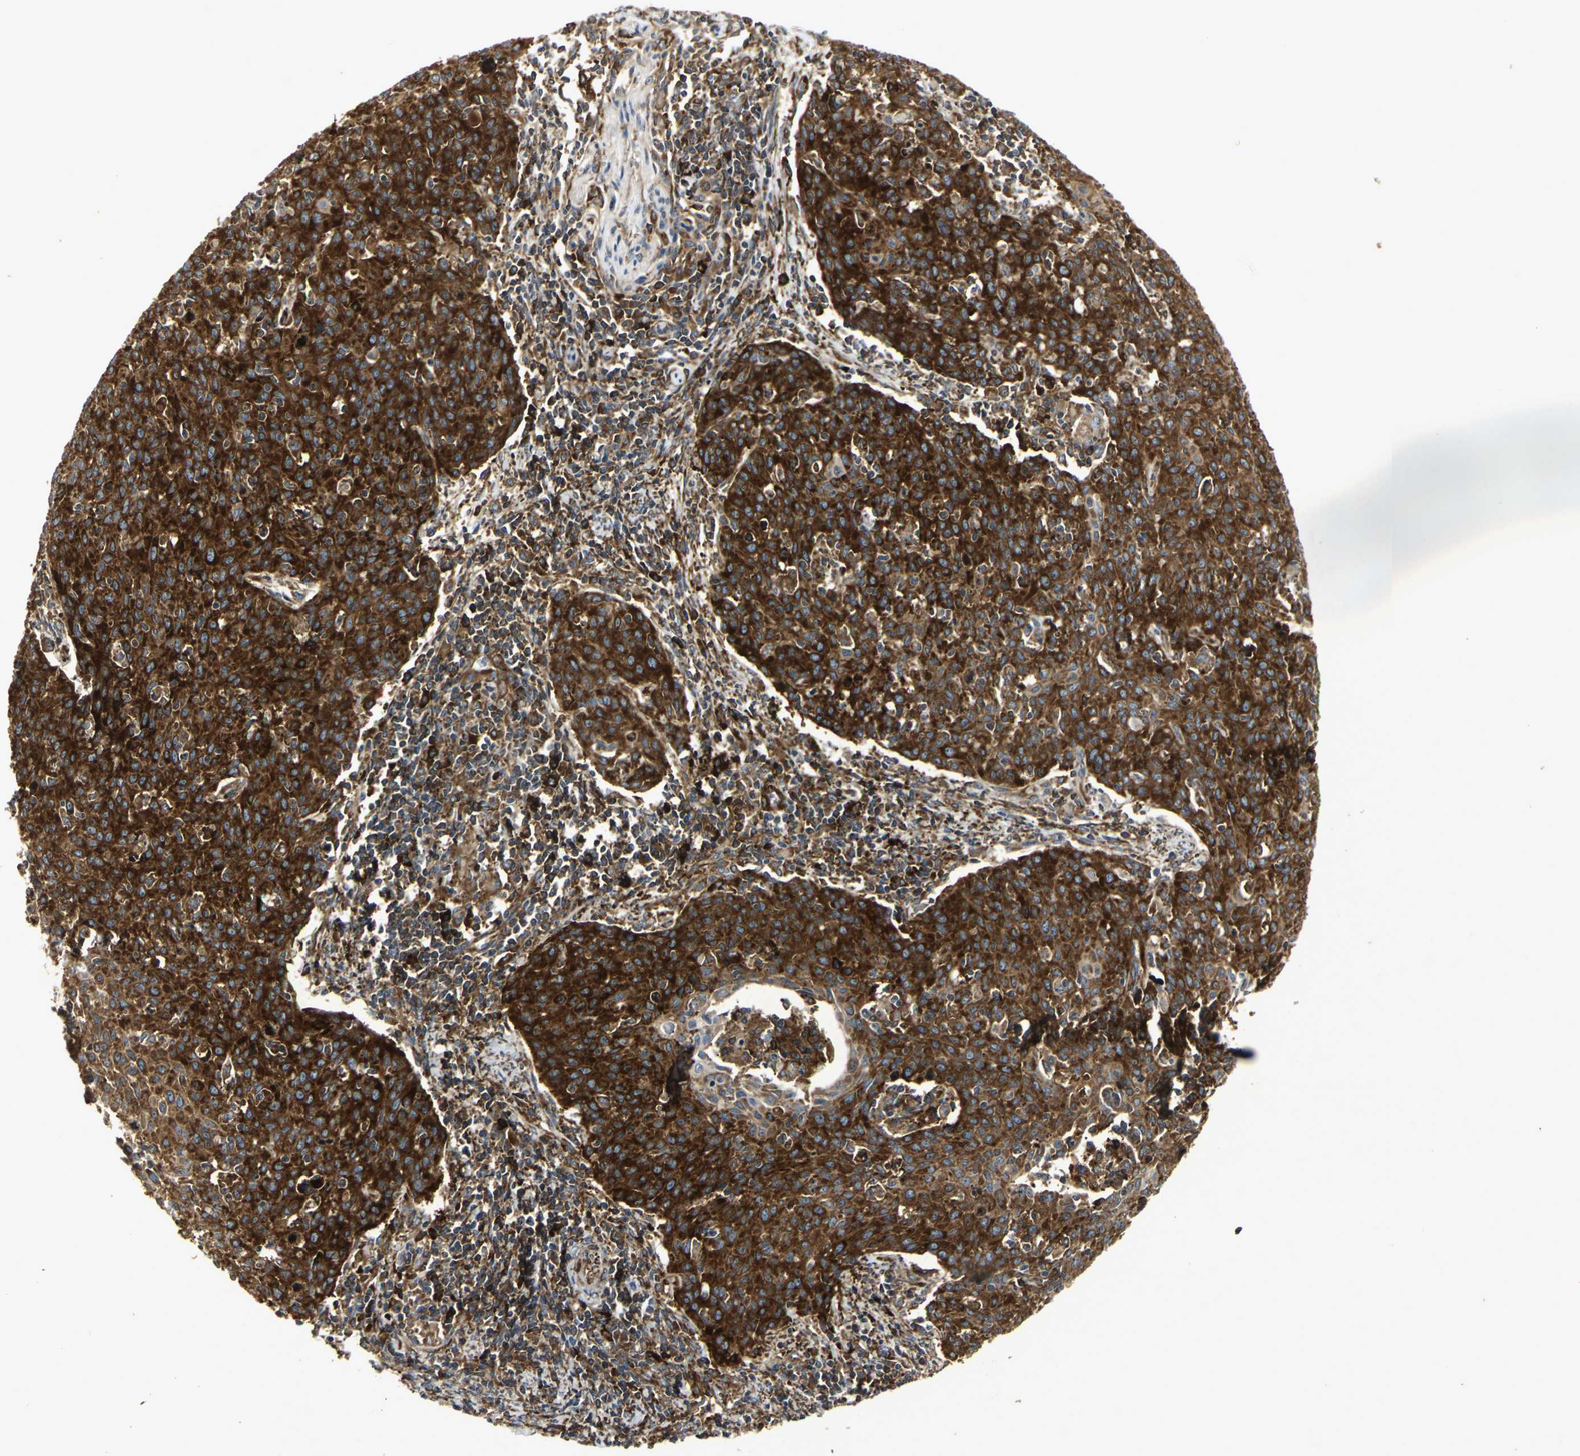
{"staining": {"intensity": "strong", "quantity": ">75%", "location": "cytoplasmic/membranous"}, "tissue": "cervical cancer", "cell_type": "Tumor cells", "image_type": "cancer", "snomed": [{"axis": "morphology", "description": "Squamous cell carcinoma, NOS"}, {"axis": "topography", "description": "Cervix"}], "caption": "The image demonstrates a brown stain indicating the presence of a protein in the cytoplasmic/membranous of tumor cells in cervical cancer (squamous cell carcinoma). The staining is performed using DAB (3,3'-diaminobenzidine) brown chromogen to label protein expression. The nuclei are counter-stained blue using hematoxylin.", "gene": "MARCHF2", "patient": {"sex": "female", "age": 38}}